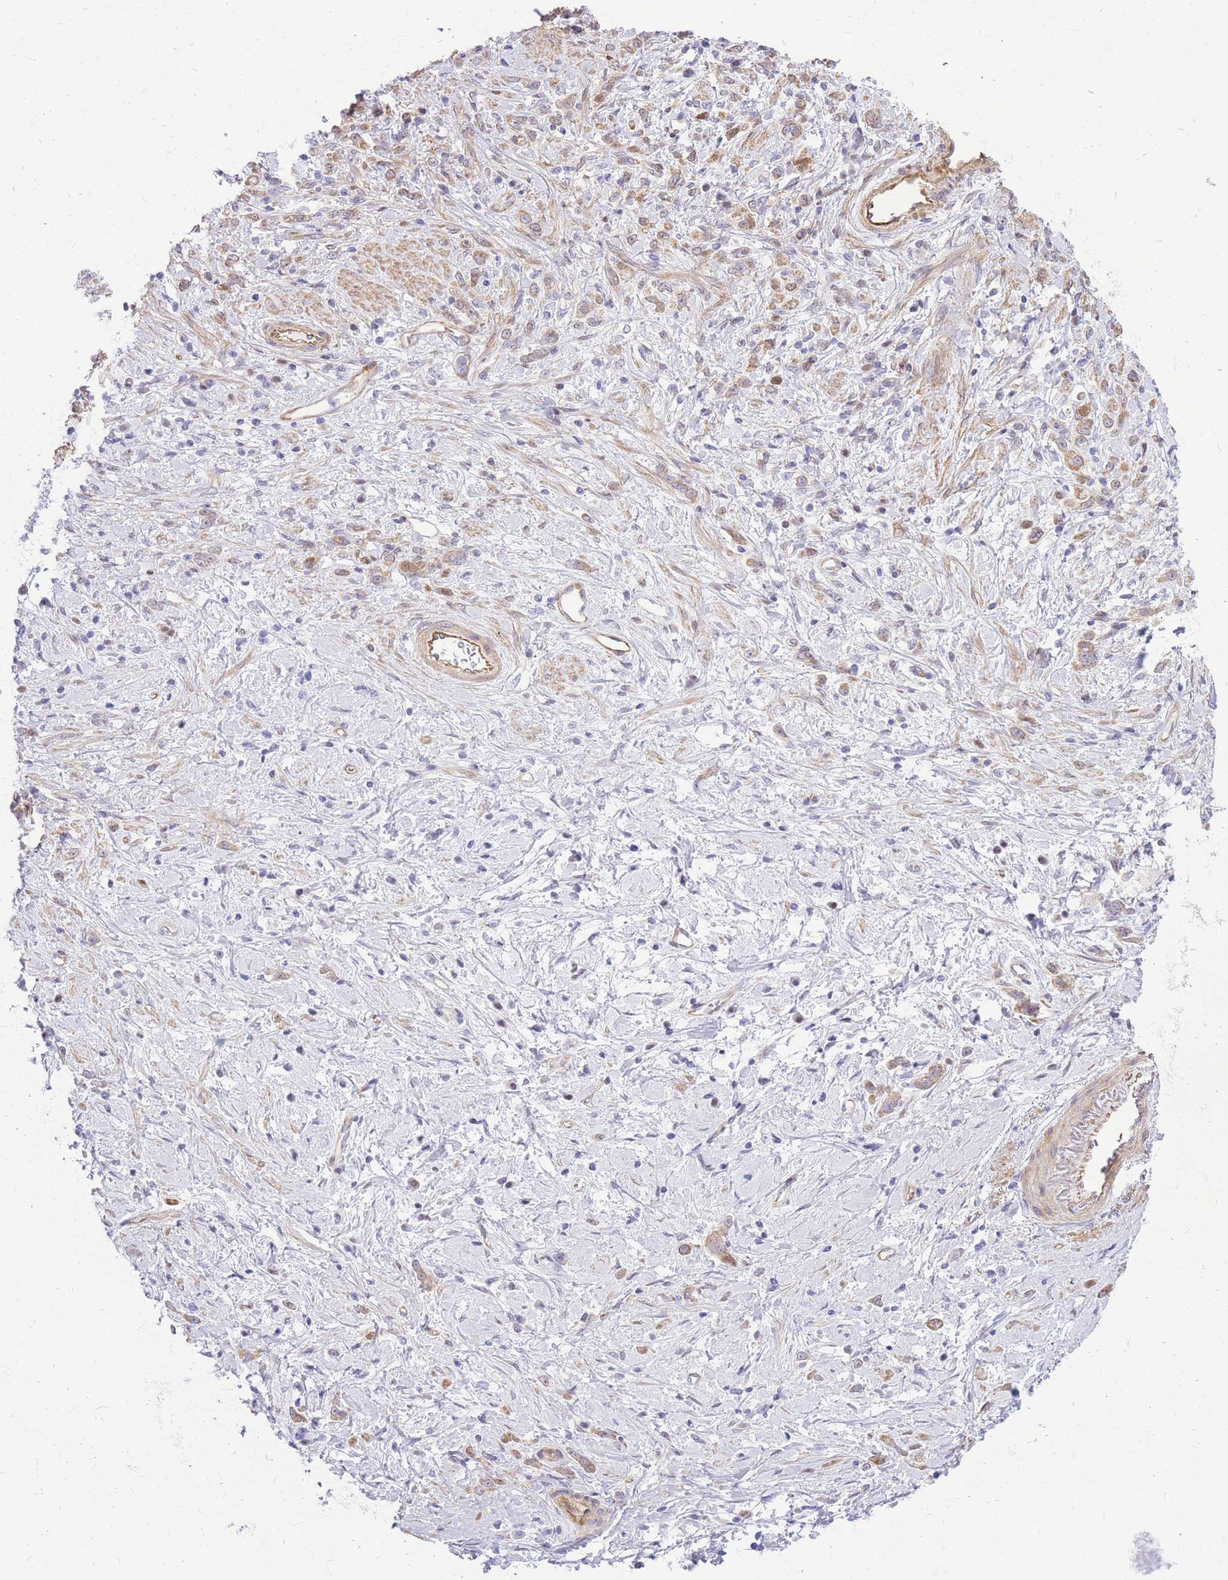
{"staining": {"intensity": "weak", "quantity": ">75%", "location": "cytoplasmic/membranous"}, "tissue": "stomach cancer", "cell_type": "Tumor cells", "image_type": "cancer", "snomed": [{"axis": "morphology", "description": "Adenocarcinoma, NOS"}, {"axis": "topography", "description": "Stomach"}], "caption": "Immunohistochemistry (DAB) staining of stomach cancer demonstrates weak cytoplasmic/membranous protein staining in about >75% of tumor cells. (DAB IHC with brightfield microscopy, high magnification).", "gene": "S100PBP", "patient": {"sex": "female", "age": 60}}